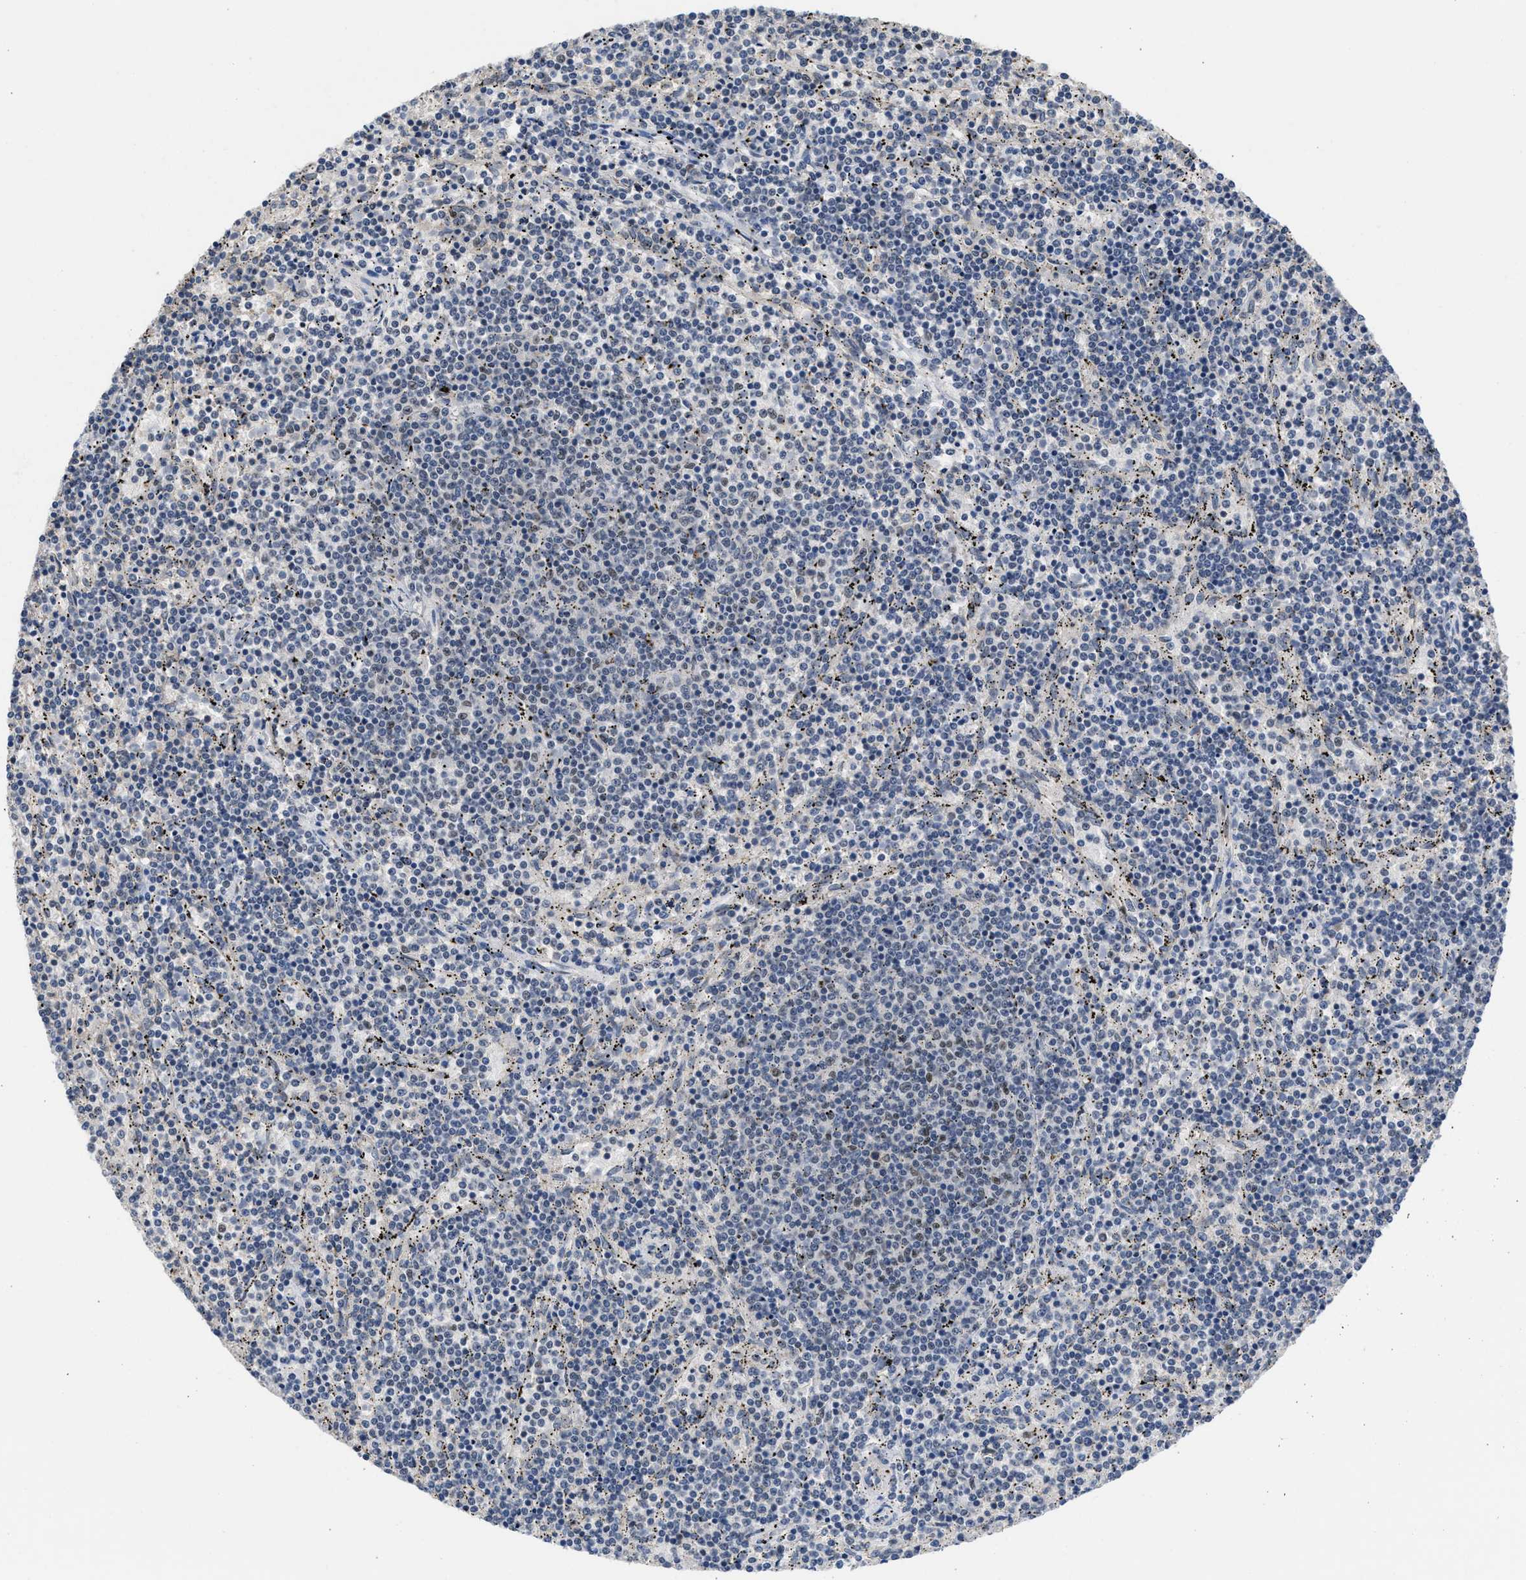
{"staining": {"intensity": "negative", "quantity": "none", "location": "none"}, "tissue": "lymphoma", "cell_type": "Tumor cells", "image_type": "cancer", "snomed": [{"axis": "morphology", "description": "Malignant lymphoma, non-Hodgkin's type, Low grade"}, {"axis": "topography", "description": "Spleen"}], "caption": "The micrograph exhibits no significant staining in tumor cells of lymphoma.", "gene": "TERF2IP", "patient": {"sex": "female", "age": 50}}